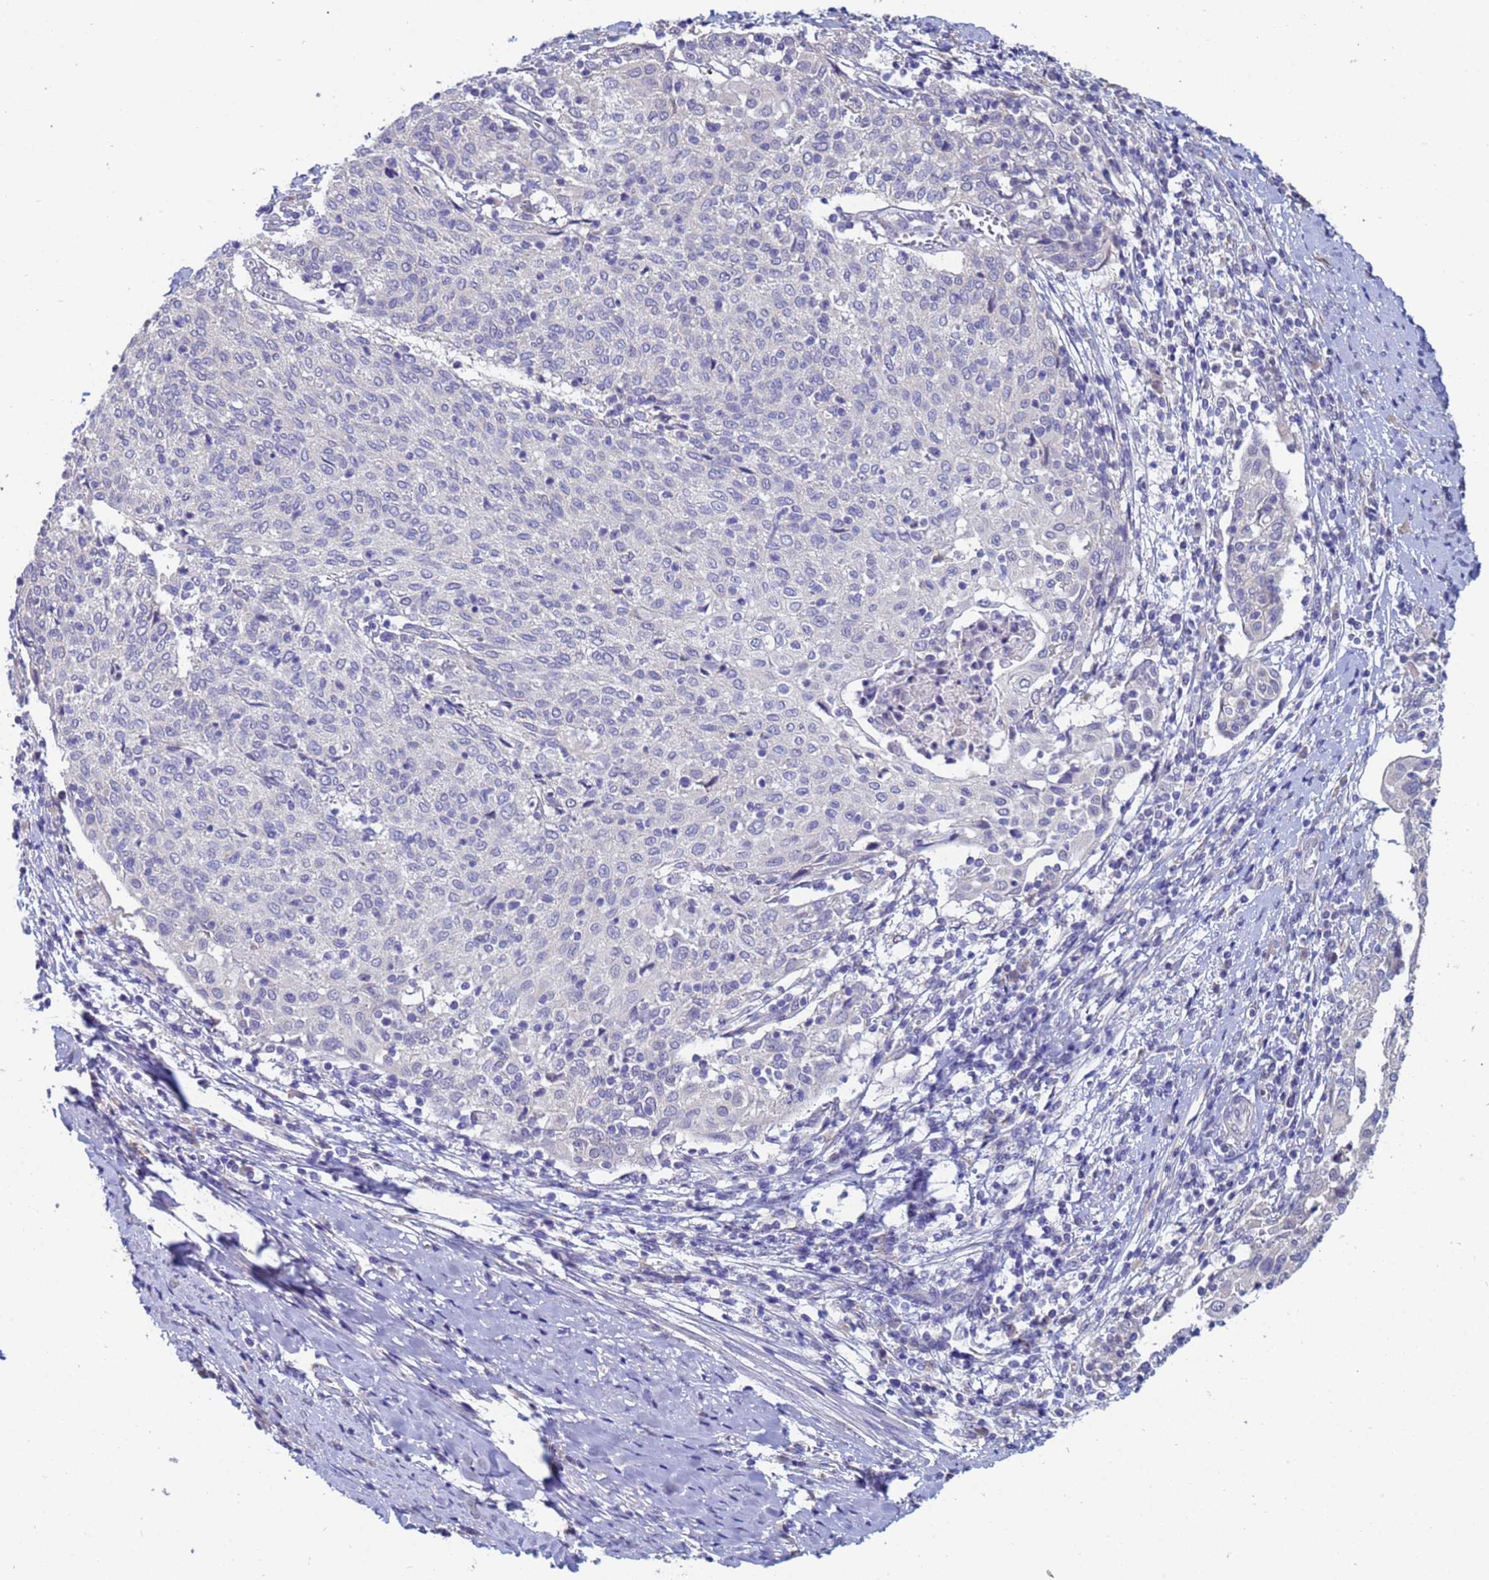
{"staining": {"intensity": "negative", "quantity": "none", "location": "none"}, "tissue": "cervical cancer", "cell_type": "Tumor cells", "image_type": "cancer", "snomed": [{"axis": "morphology", "description": "Squamous cell carcinoma, NOS"}, {"axis": "topography", "description": "Cervix"}], "caption": "Tumor cells are negative for protein expression in human squamous cell carcinoma (cervical).", "gene": "IHO1", "patient": {"sex": "female", "age": 52}}